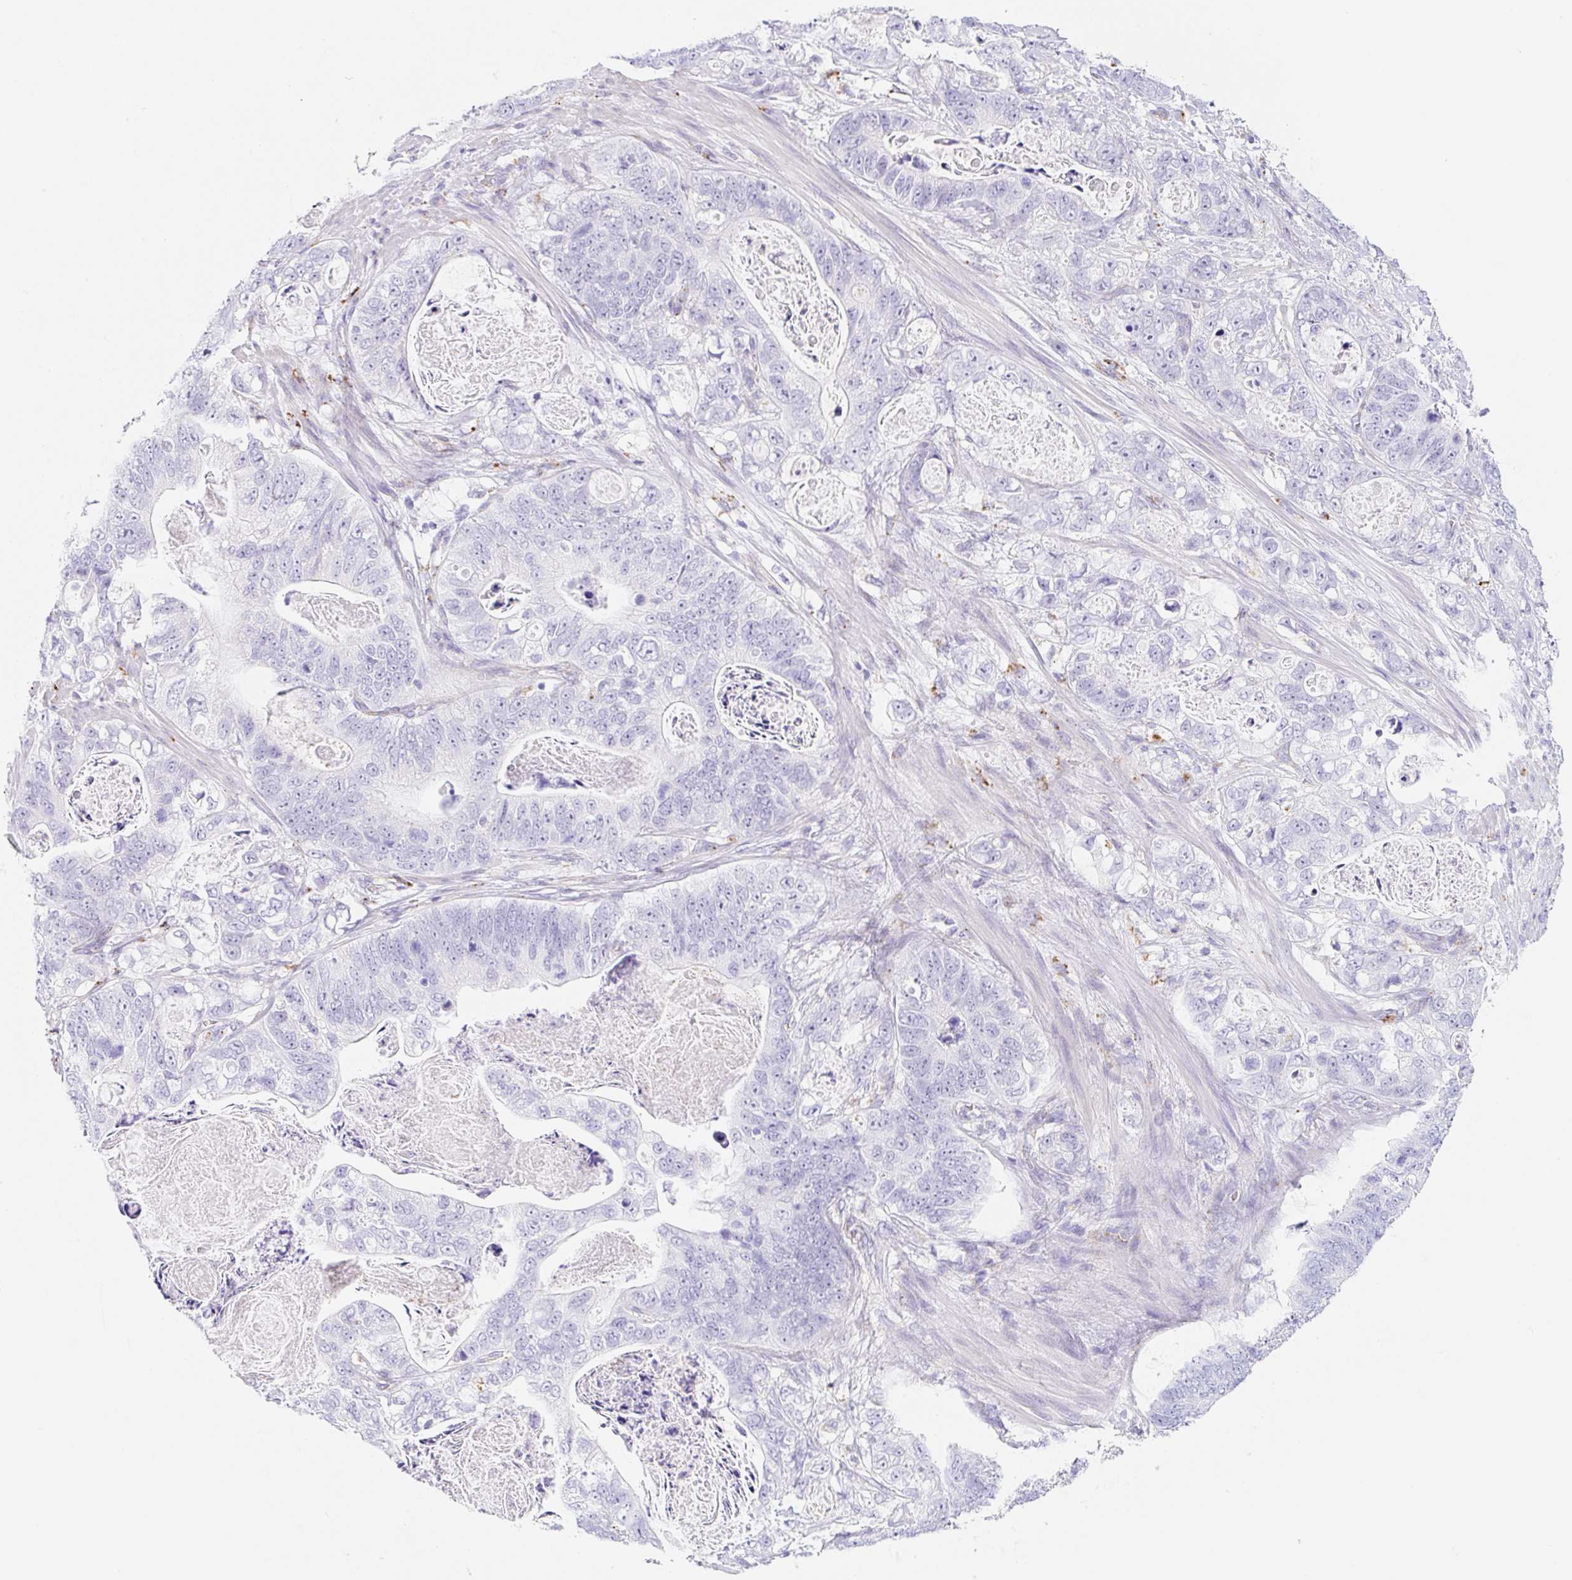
{"staining": {"intensity": "negative", "quantity": "none", "location": "none"}, "tissue": "stomach cancer", "cell_type": "Tumor cells", "image_type": "cancer", "snomed": [{"axis": "morphology", "description": "Normal tissue, NOS"}, {"axis": "morphology", "description": "Adenocarcinoma, NOS"}, {"axis": "topography", "description": "Stomach"}], "caption": "This is an immunohistochemistry micrograph of stomach cancer (adenocarcinoma). There is no positivity in tumor cells.", "gene": "DKK4", "patient": {"sex": "female", "age": 89}}